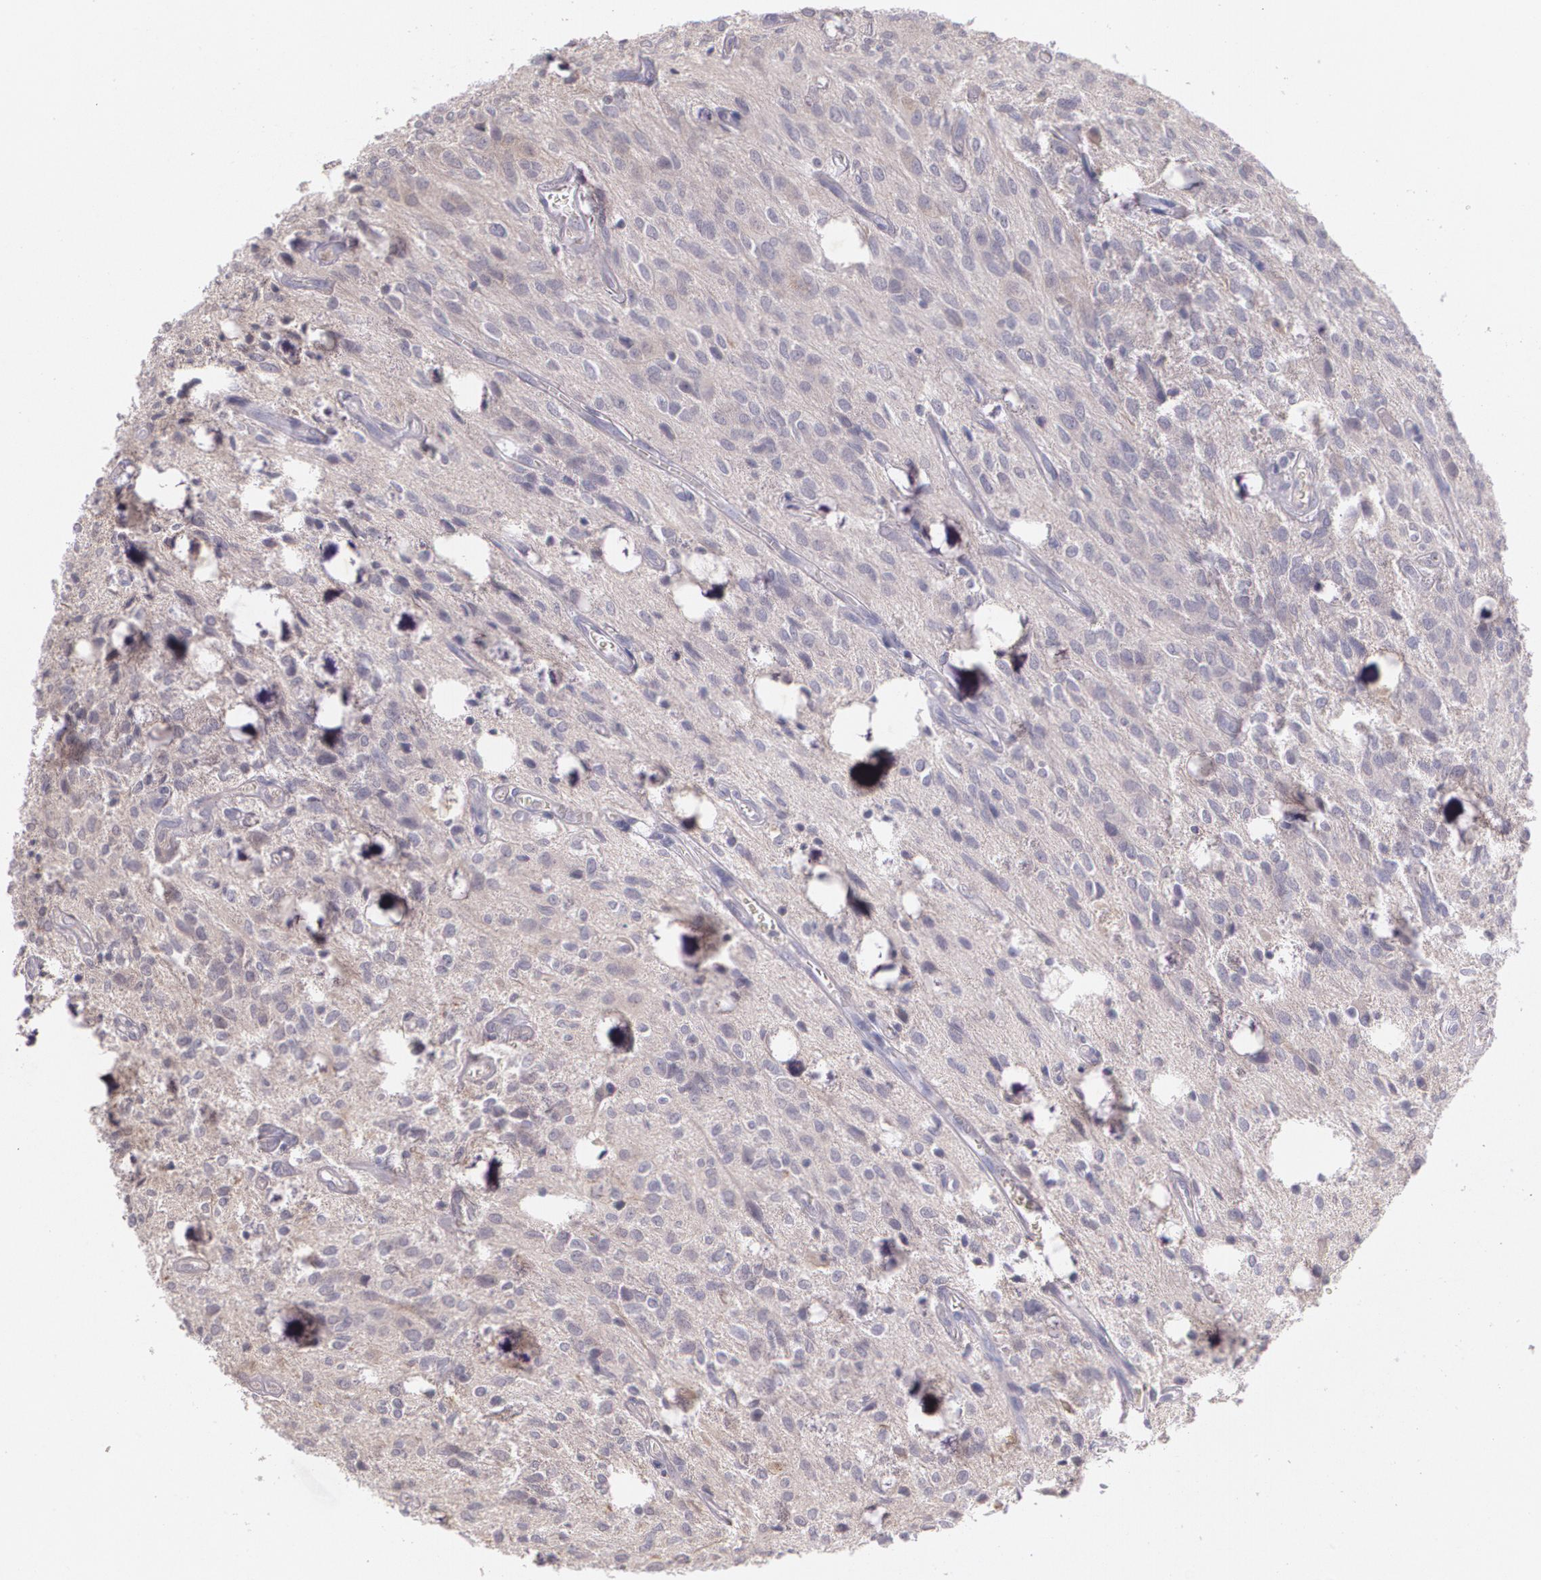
{"staining": {"intensity": "weak", "quantity": ">75%", "location": "cytoplasmic/membranous"}, "tissue": "glioma", "cell_type": "Tumor cells", "image_type": "cancer", "snomed": [{"axis": "morphology", "description": "Glioma, malignant, Low grade"}, {"axis": "topography", "description": "Brain"}], "caption": "High-power microscopy captured an immunohistochemistry histopathology image of malignant glioma (low-grade), revealing weak cytoplasmic/membranous expression in about >75% of tumor cells. Immunohistochemistry (ihc) stains the protein in brown and the nuclei are stained blue.", "gene": "TM4SF1", "patient": {"sex": "female", "age": 15}}